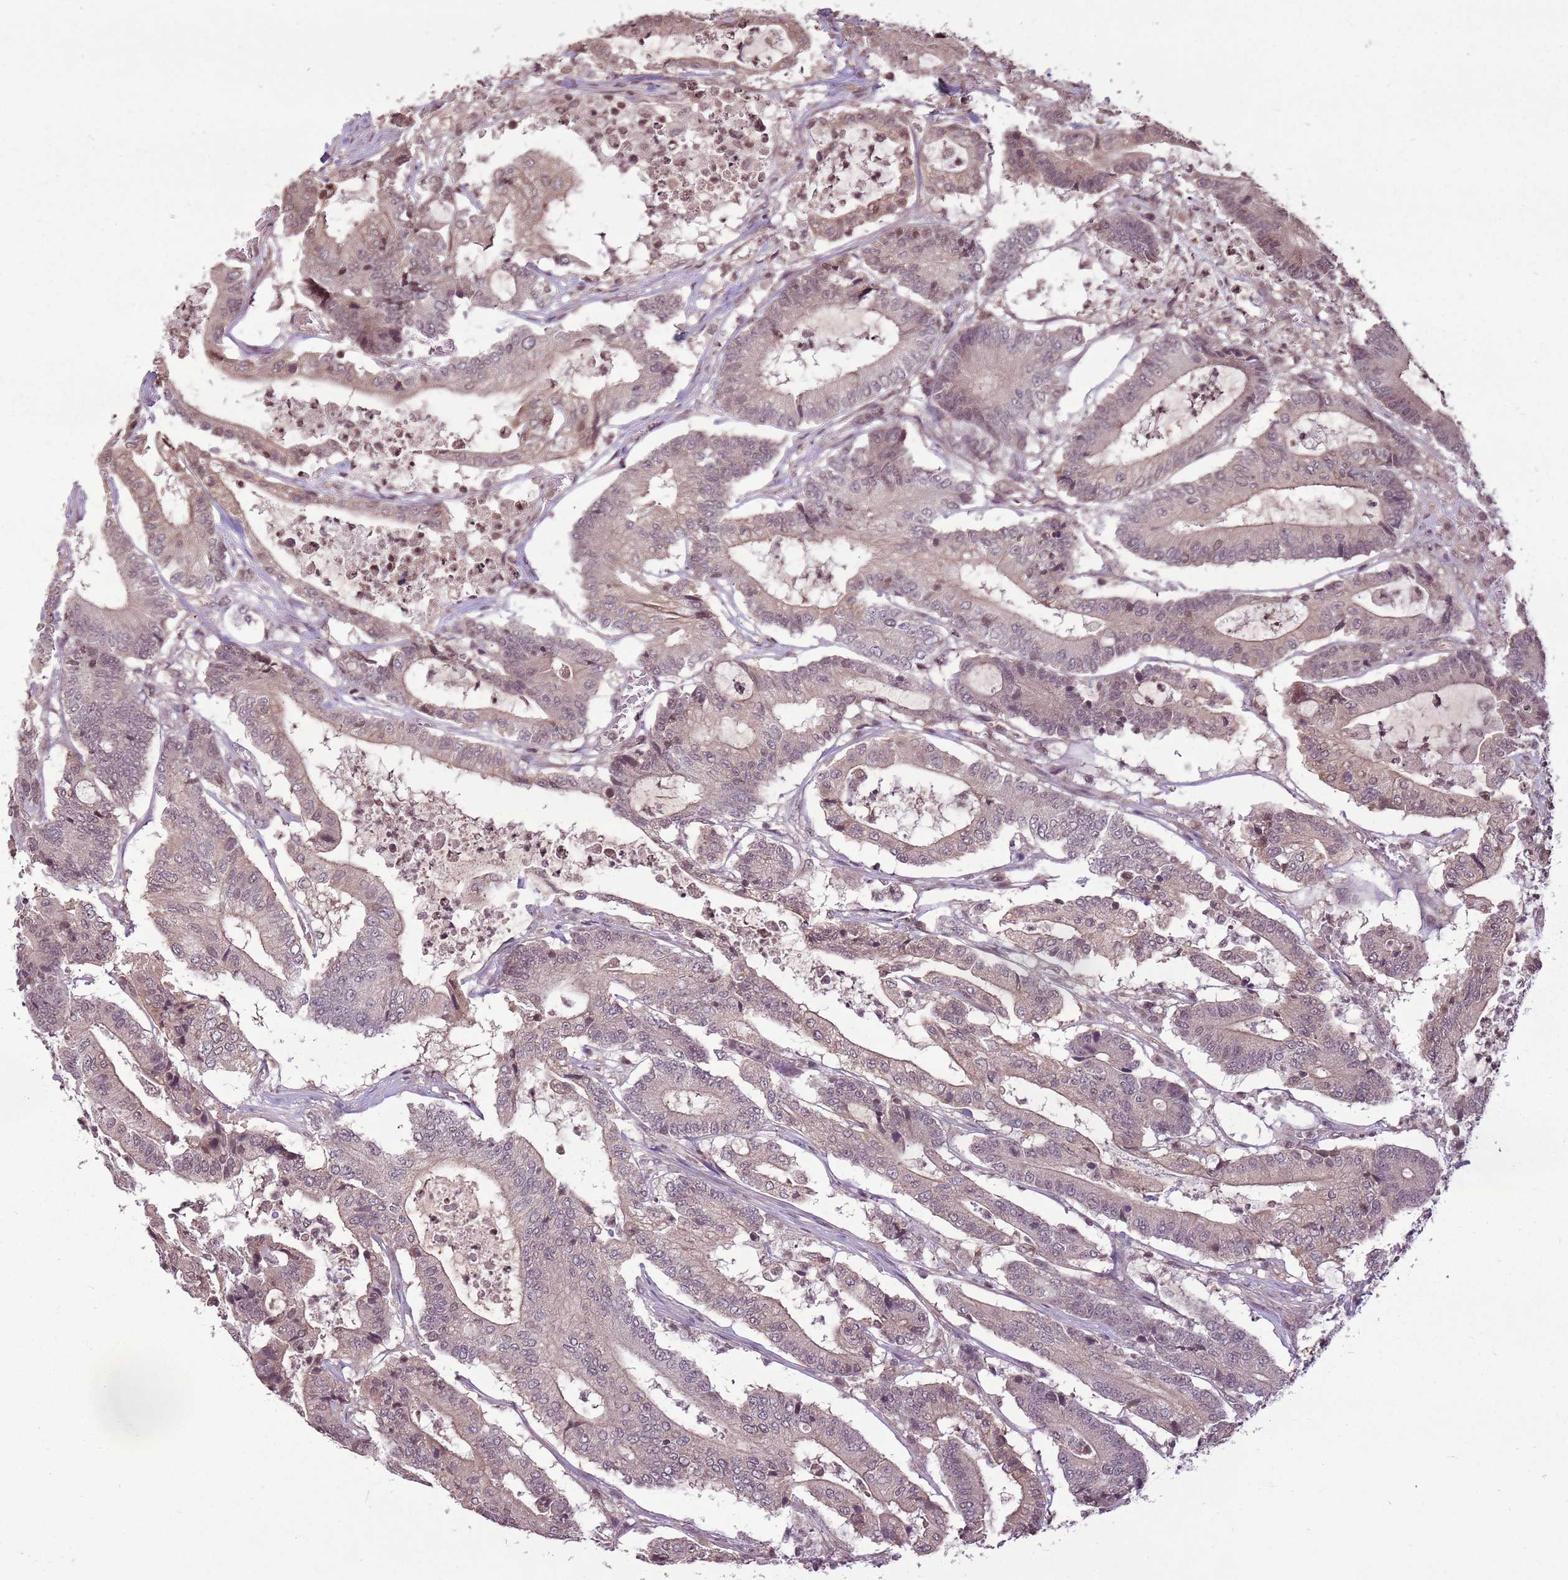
{"staining": {"intensity": "weak", "quantity": "25%-75%", "location": "cytoplasmic/membranous,nuclear"}, "tissue": "colorectal cancer", "cell_type": "Tumor cells", "image_type": "cancer", "snomed": [{"axis": "morphology", "description": "Adenocarcinoma, NOS"}, {"axis": "topography", "description": "Colon"}], "caption": "An immunohistochemistry (IHC) histopathology image of neoplastic tissue is shown. Protein staining in brown shows weak cytoplasmic/membranous and nuclear positivity in adenocarcinoma (colorectal) within tumor cells. (Brightfield microscopy of DAB IHC at high magnification).", "gene": "CAPN9", "patient": {"sex": "female", "age": 84}}